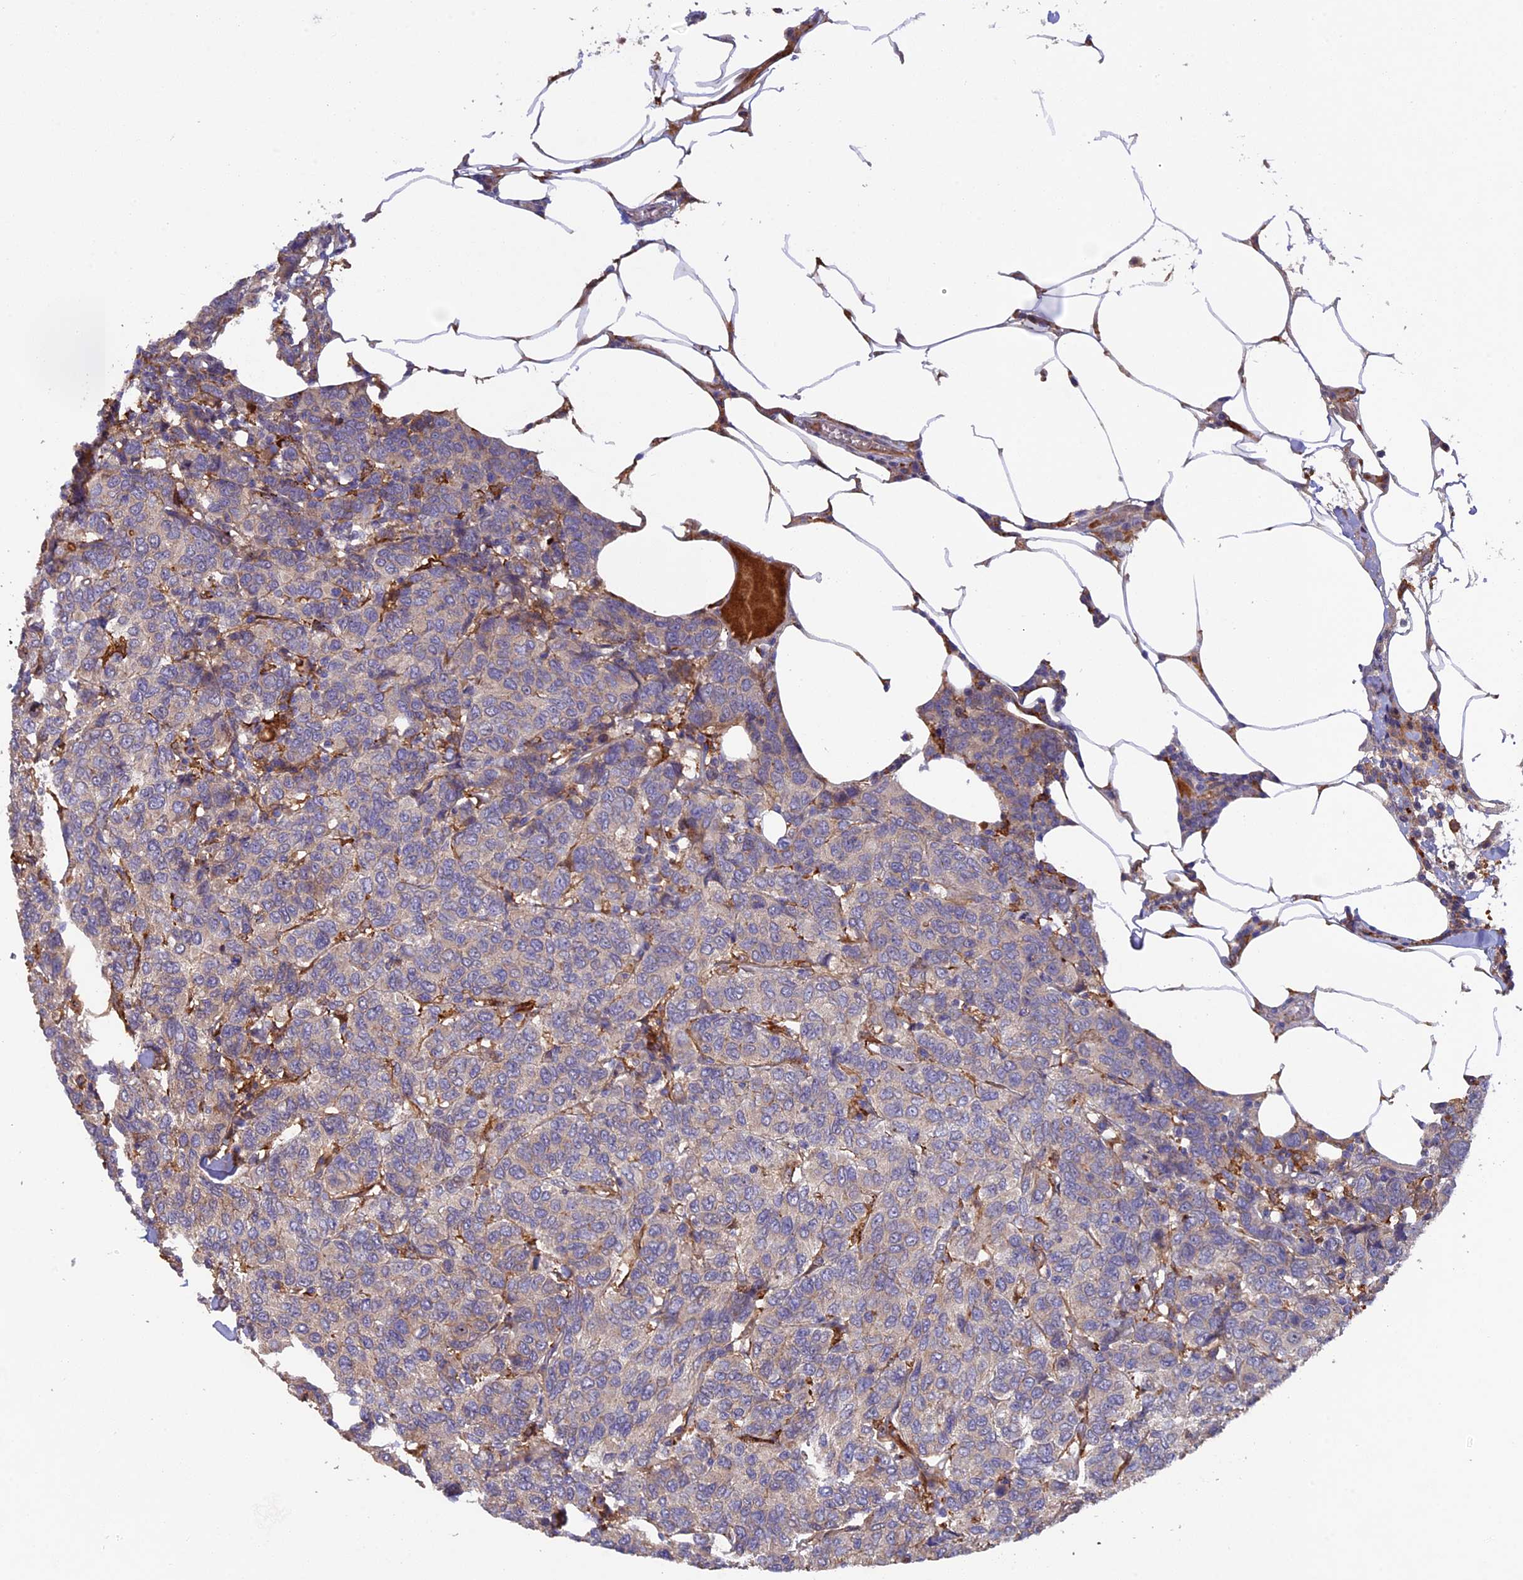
{"staining": {"intensity": "negative", "quantity": "none", "location": "none"}, "tissue": "breast cancer", "cell_type": "Tumor cells", "image_type": "cancer", "snomed": [{"axis": "morphology", "description": "Duct carcinoma"}, {"axis": "topography", "description": "Breast"}], "caption": "Immunohistochemistry (IHC) histopathology image of neoplastic tissue: breast invasive ductal carcinoma stained with DAB reveals no significant protein expression in tumor cells.", "gene": "FERMT1", "patient": {"sex": "female", "age": 55}}